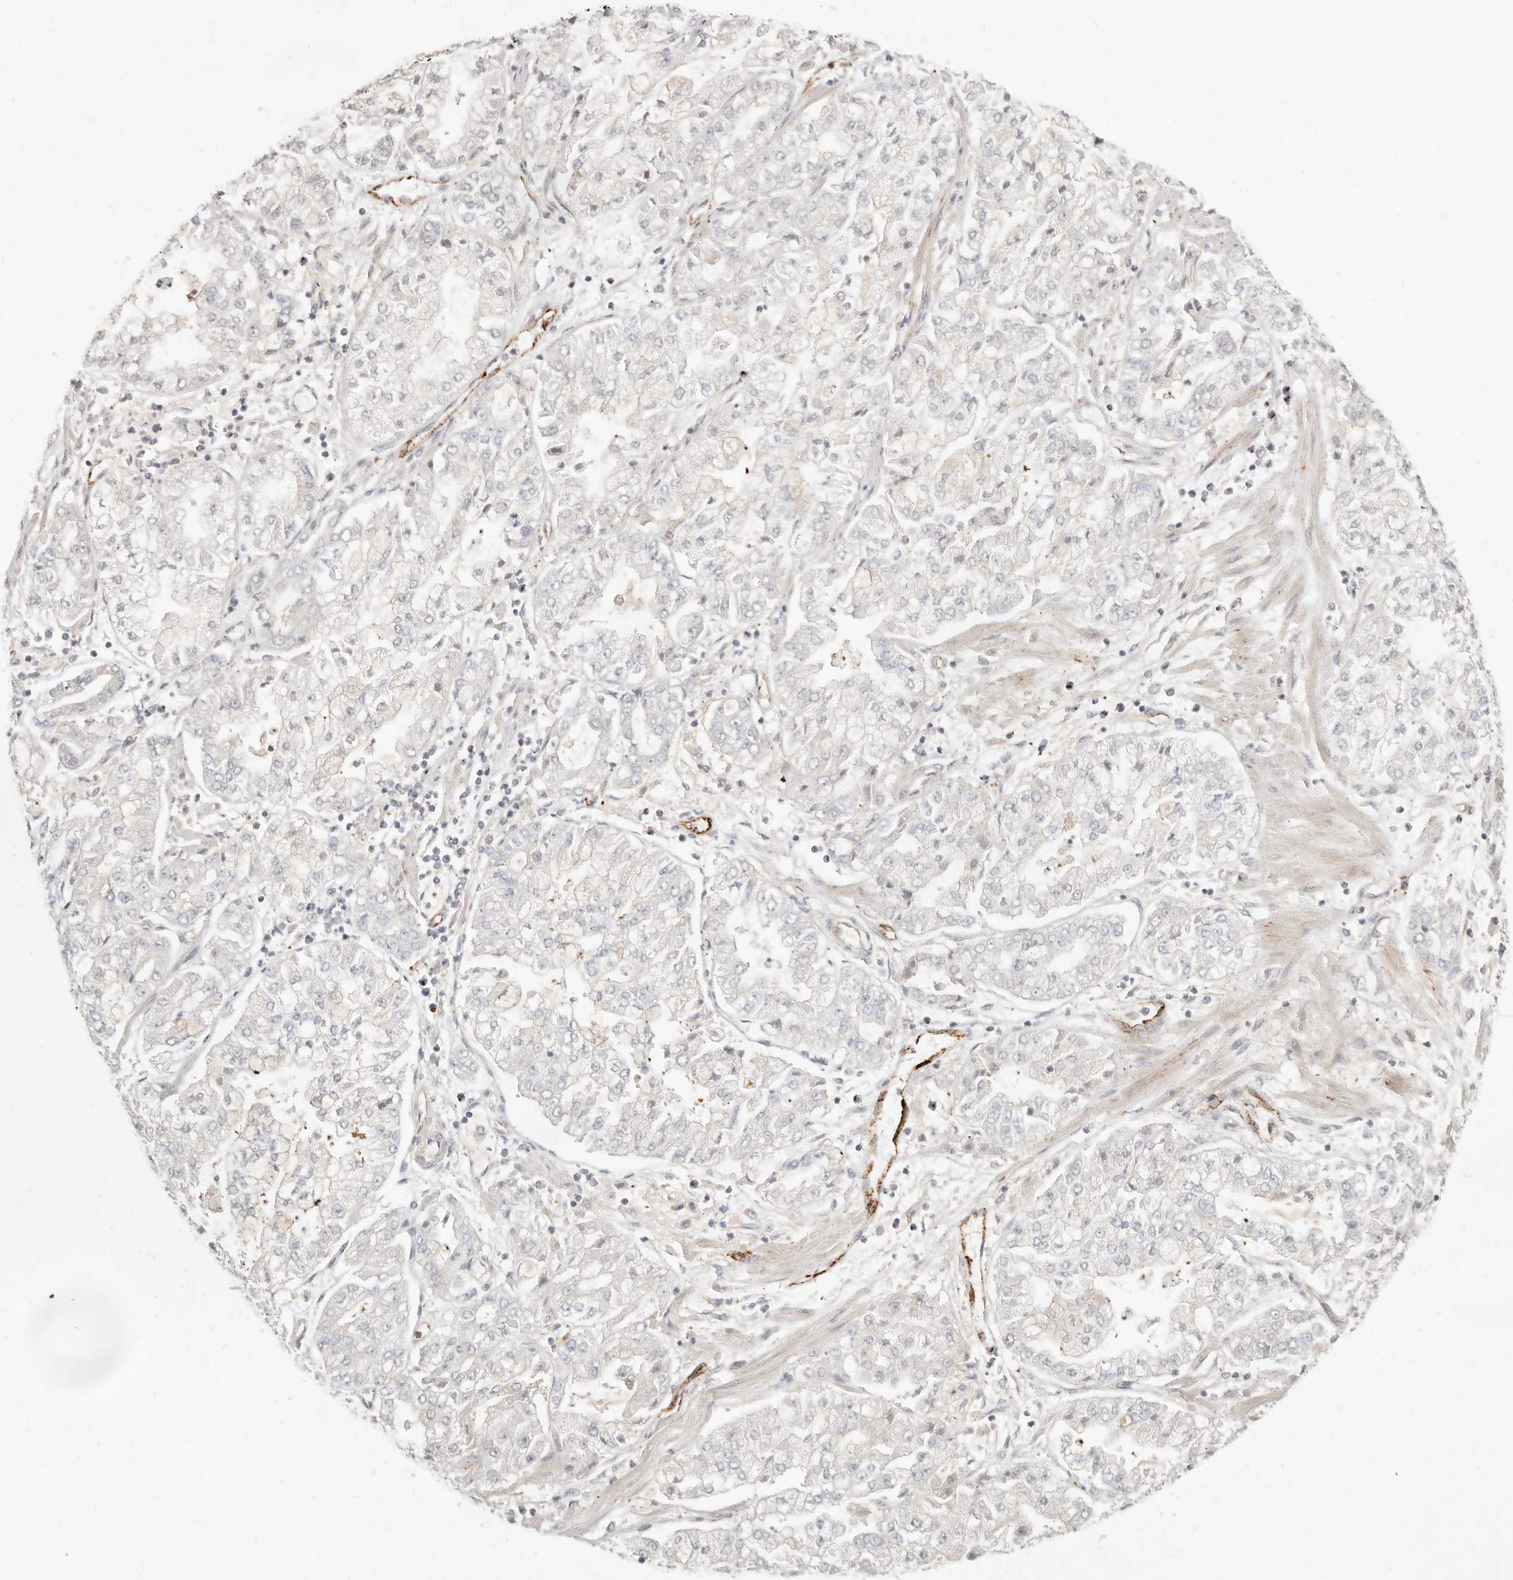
{"staining": {"intensity": "negative", "quantity": "none", "location": "none"}, "tissue": "stomach cancer", "cell_type": "Tumor cells", "image_type": "cancer", "snomed": [{"axis": "morphology", "description": "Adenocarcinoma, NOS"}, {"axis": "topography", "description": "Stomach"}], "caption": "An immunohistochemistry (IHC) photomicrograph of stomach adenocarcinoma is shown. There is no staining in tumor cells of stomach adenocarcinoma. (Brightfield microscopy of DAB immunohistochemistry (IHC) at high magnification).", "gene": "SASS6", "patient": {"sex": "male", "age": 76}}